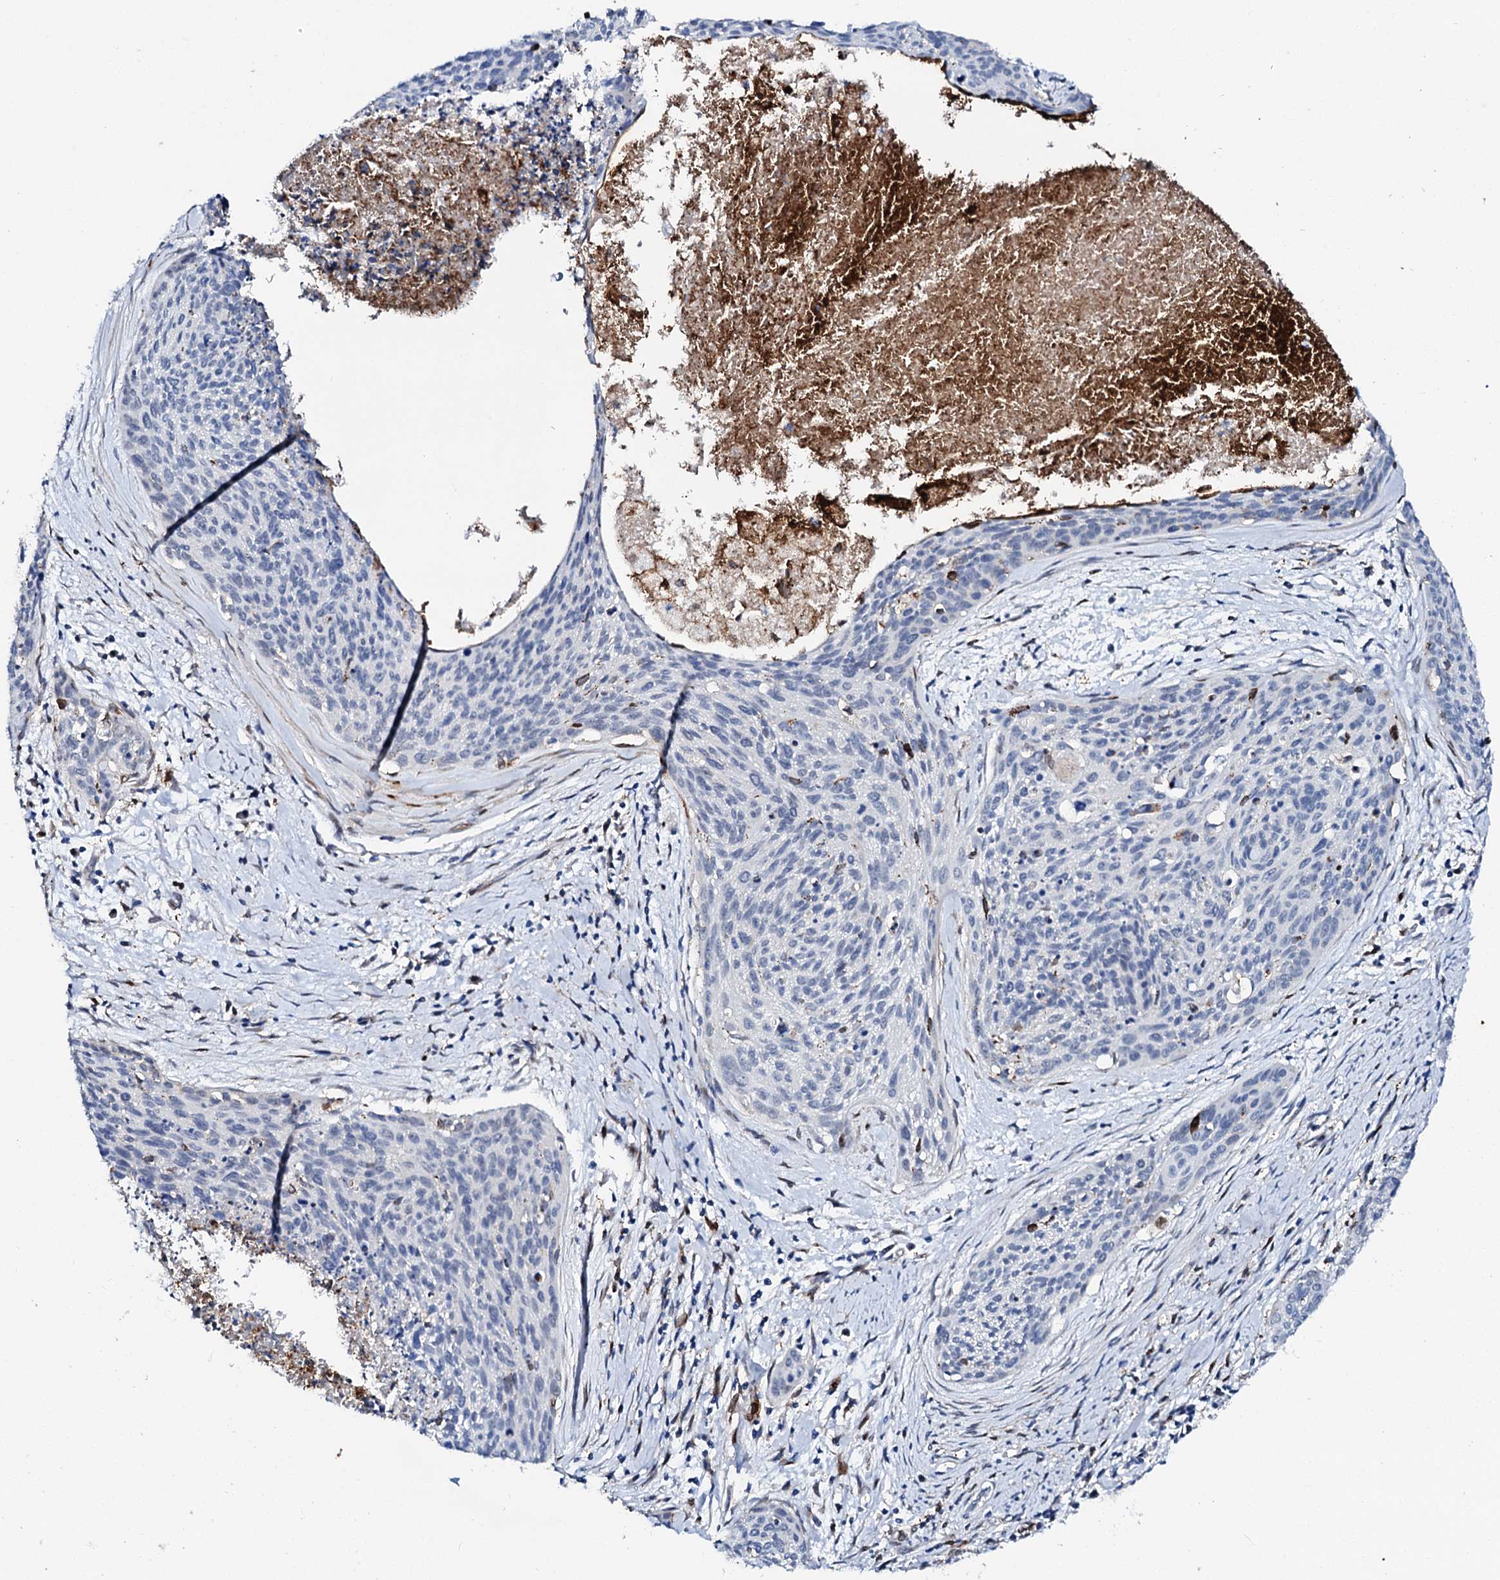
{"staining": {"intensity": "negative", "quantity": "none", "location": "none"}, "tissue": "cervical cancer", "cell_type": "Tumor cells", "image_type": "cancer", "snomed": [{"axis": "morphology", "description": "Squamous cell carcinoma, NOS"}, {"axis": "topography", "description": "Cervix"}], "caption": "Tumor cells are negative for brown protein staining in cervical cancer (squamous cell carcinoma).", "gene": "MED13L", "patient": {"sex": "female", "age": 55}}